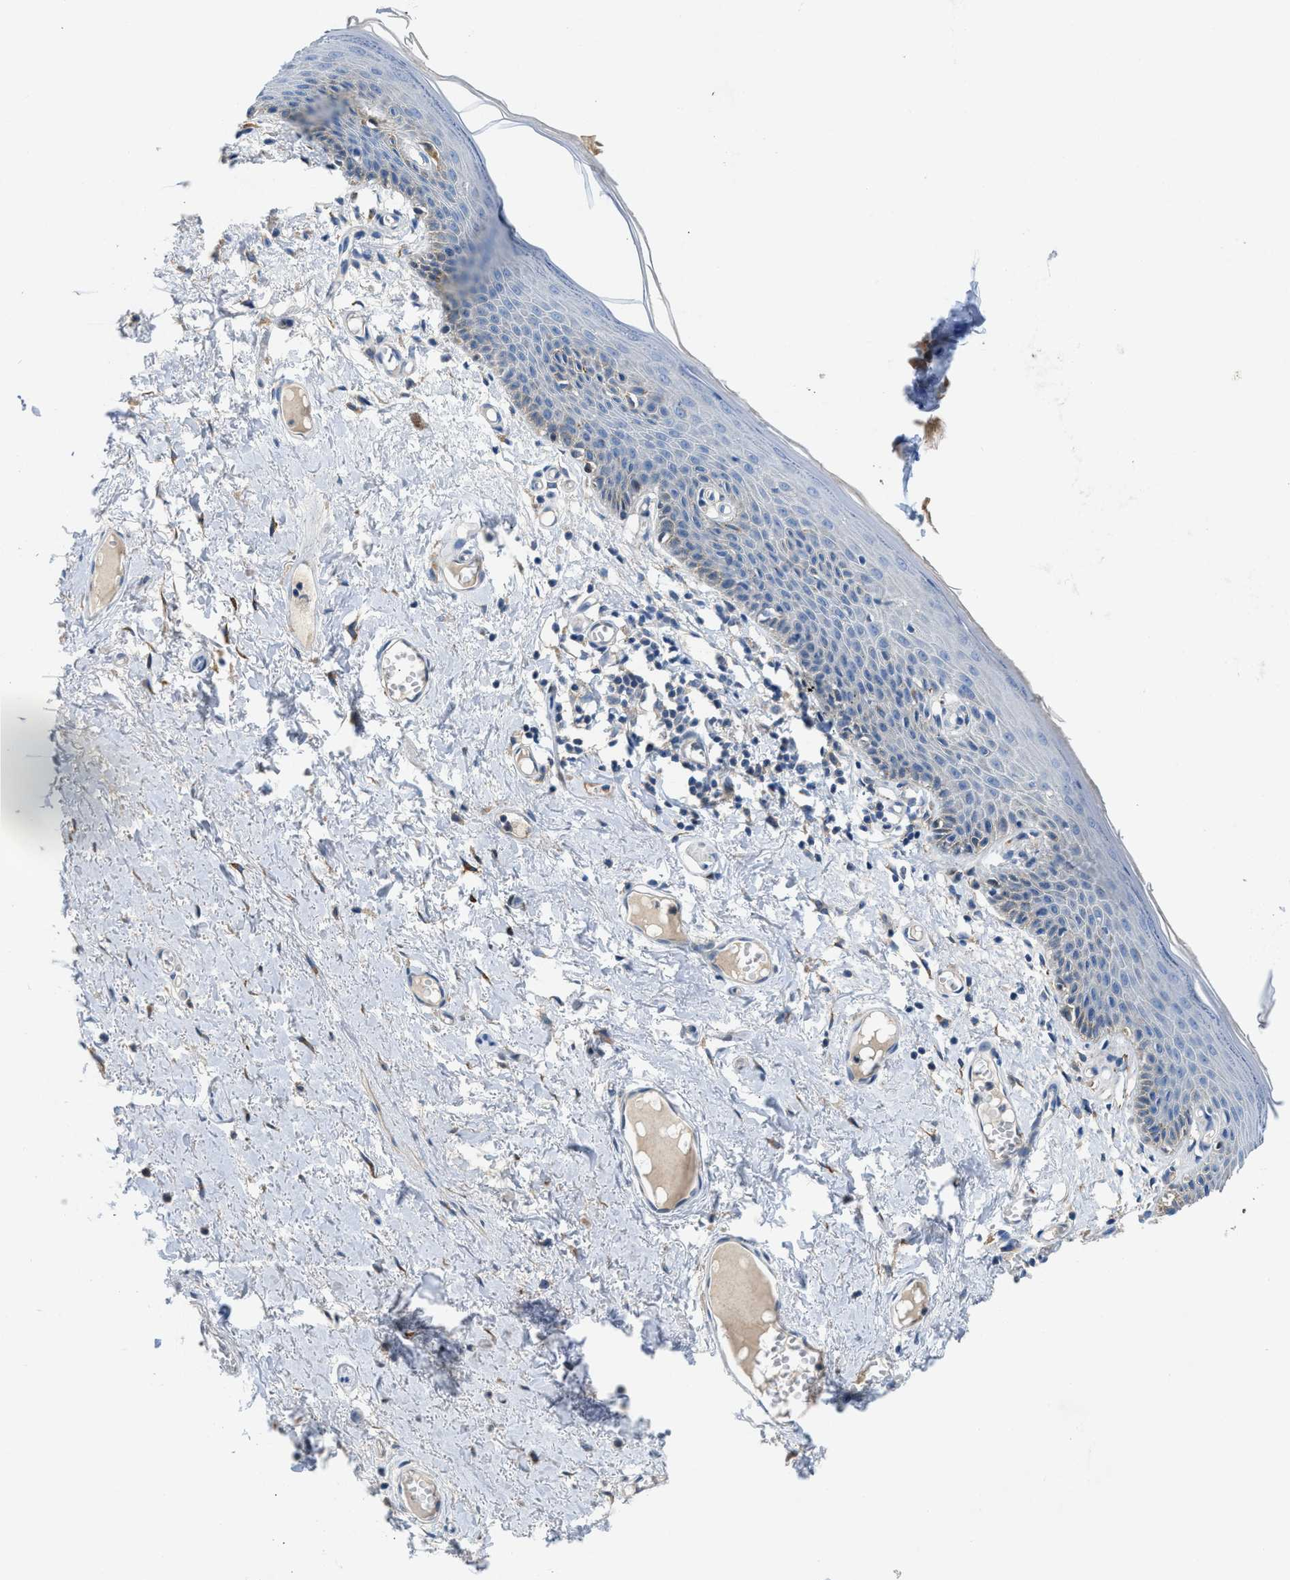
{"staining": {"intensity": "negative", "quantity": "none", "location": "none"}, "tissue": "skin", "cell_type": "Epidermal cells", "image_type": "normal", "snomed": [{"axis": "morphology", "description": "Normal tissue, NOS"}, {"axis": "topography", "description": "Vulva"}], "caption": "This is a micrograph of immunohistochemistry (IHC) staining of benign skin, which shows no staining in epidermal cells.", "gene": "BNC2", "patient": {"sex": "female", "age": 54}}